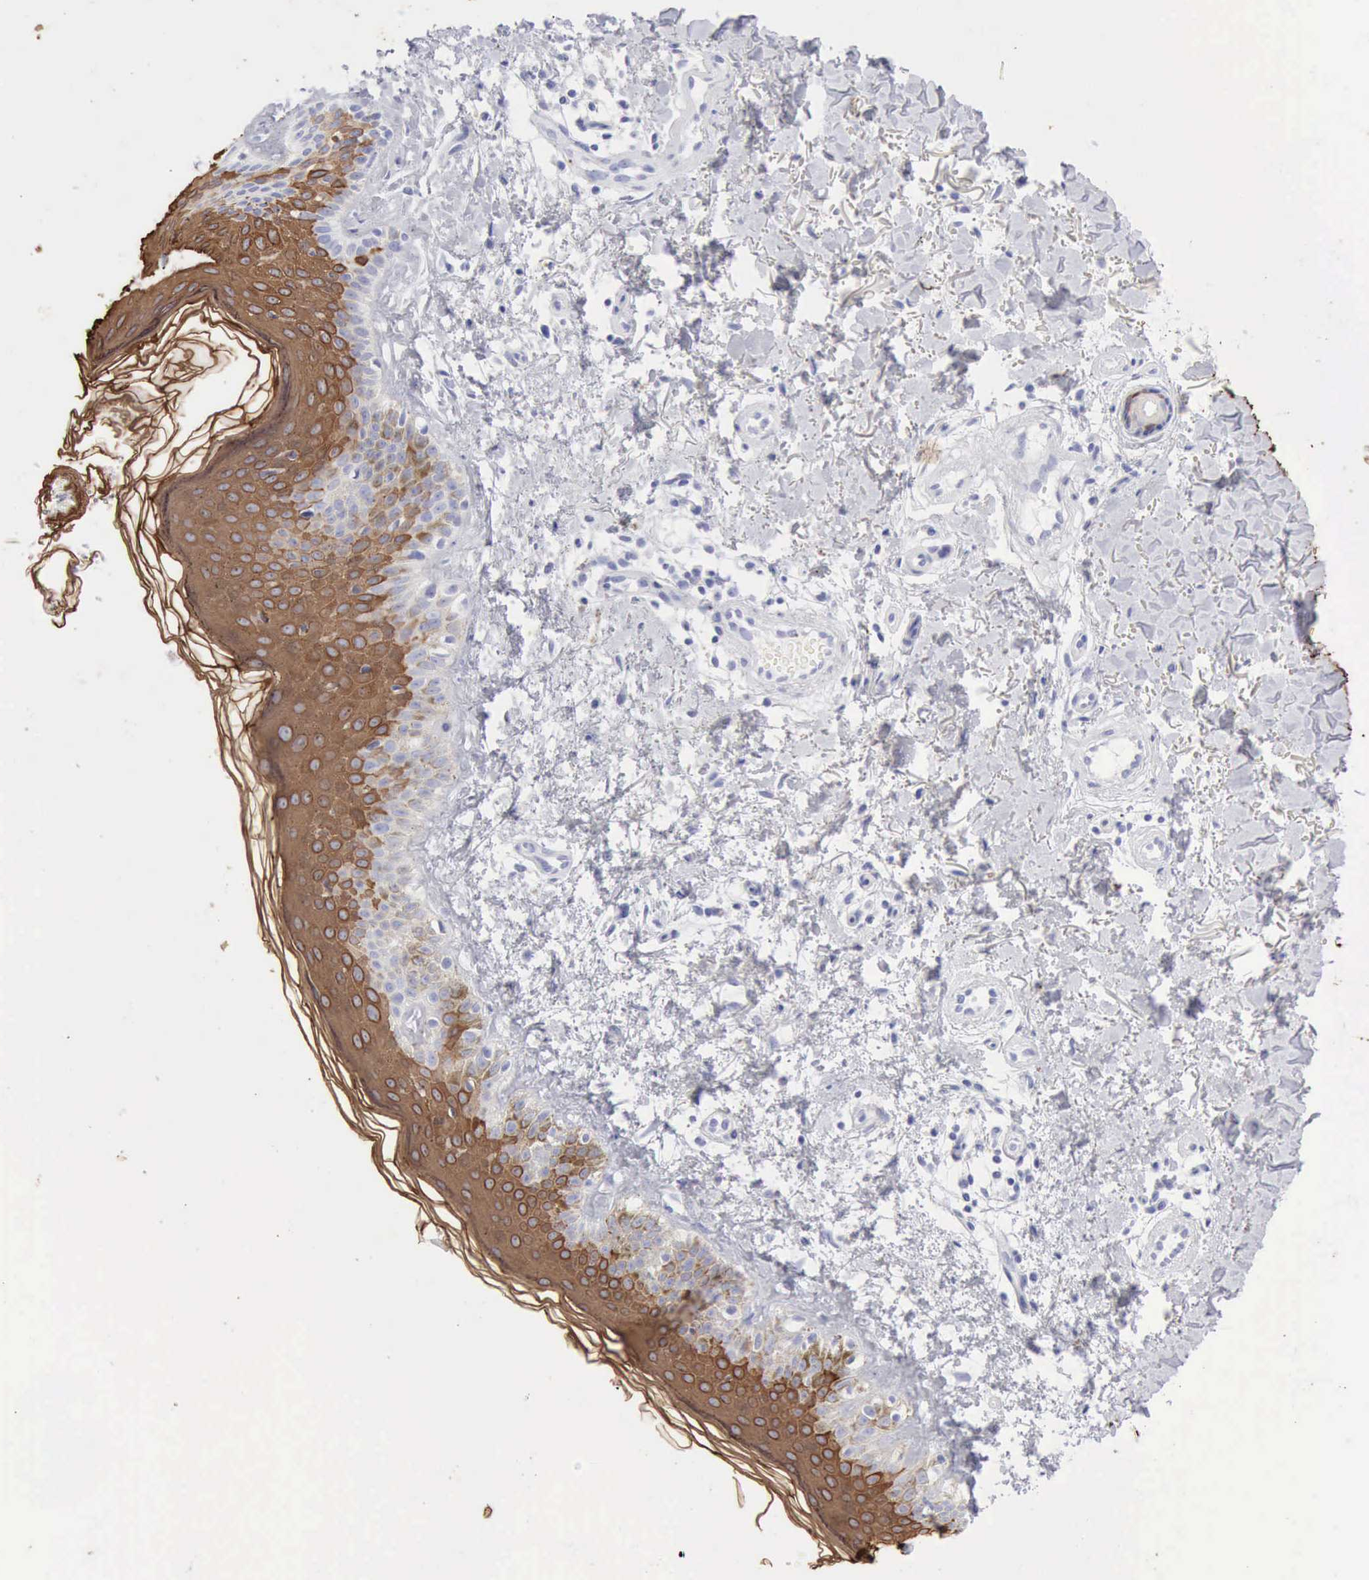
{"staining": {"intensity": "negative", "quantity": "none", "location": "none"}, "tissue": "melanoma", "cell_type": "Tumor cells", "image_type": "cancer", "snomed": [{"axis": "morphology", "description": "Malignant melanoma, NOS"}, {"axis": "topography", "description": "Skin"}], "caption": "Immunohistochemistry of human melanoma displays no positivity in tumor cells.", "gene": "KRT10", "patient": {"sex": "male", "age": 49}}